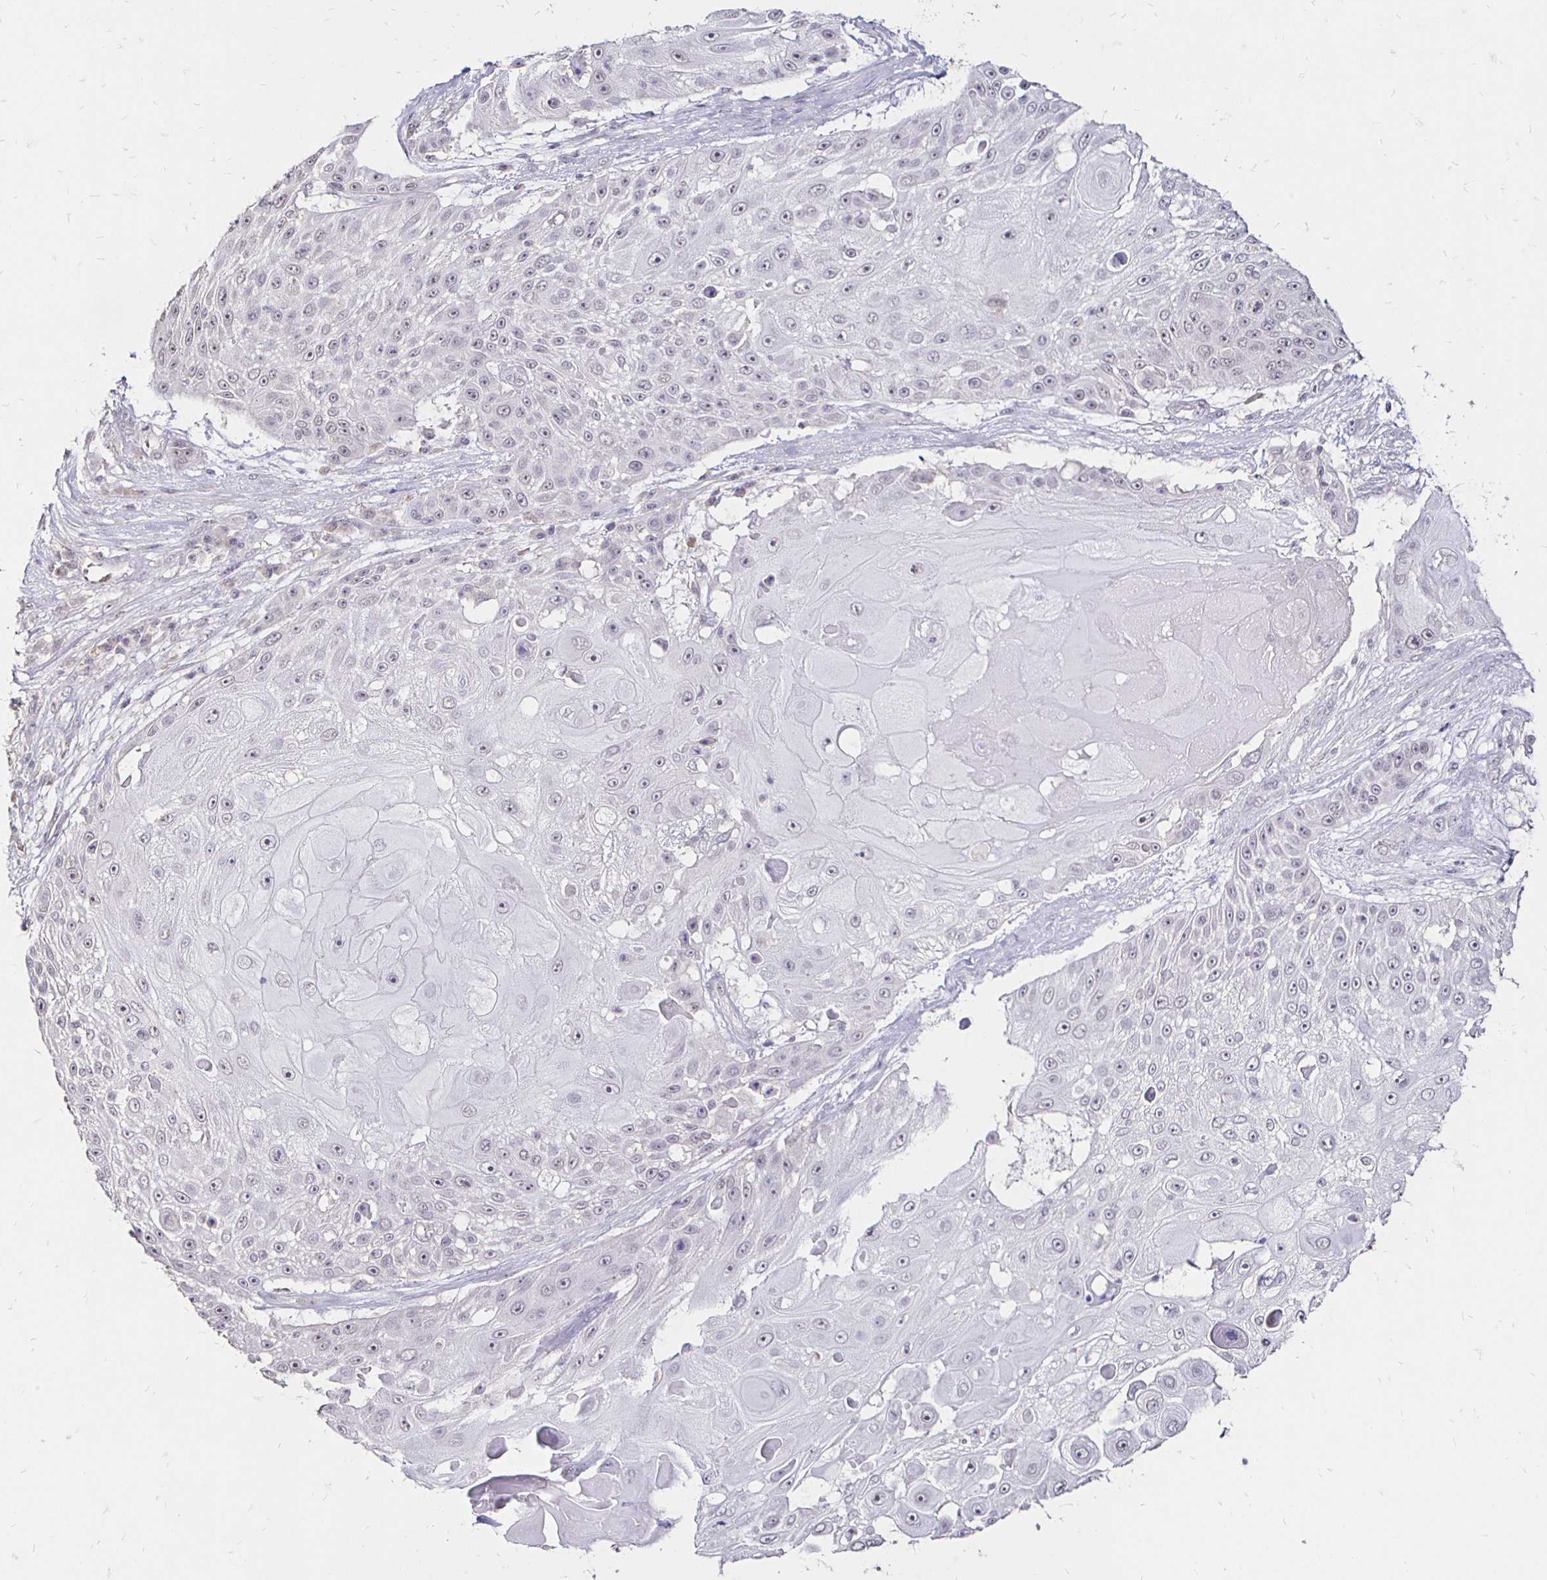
{"staining": {"intensity": "negative", "quantity": "none", "location": "none"}, "tissue": "skin cancer", "cell_type": "Tumor cells", "image_type": "cancer", "snomed": [{"axis": "morphology", "description": "Squamous cell carcinoma, NOS"}, {"axis": "topography", "description": "Skin"}], "caption": "Tumor cells show no significant positivity in skin cancer.", "gene": "SIN3A", "patient": {"sex": "female", "age": 86}}